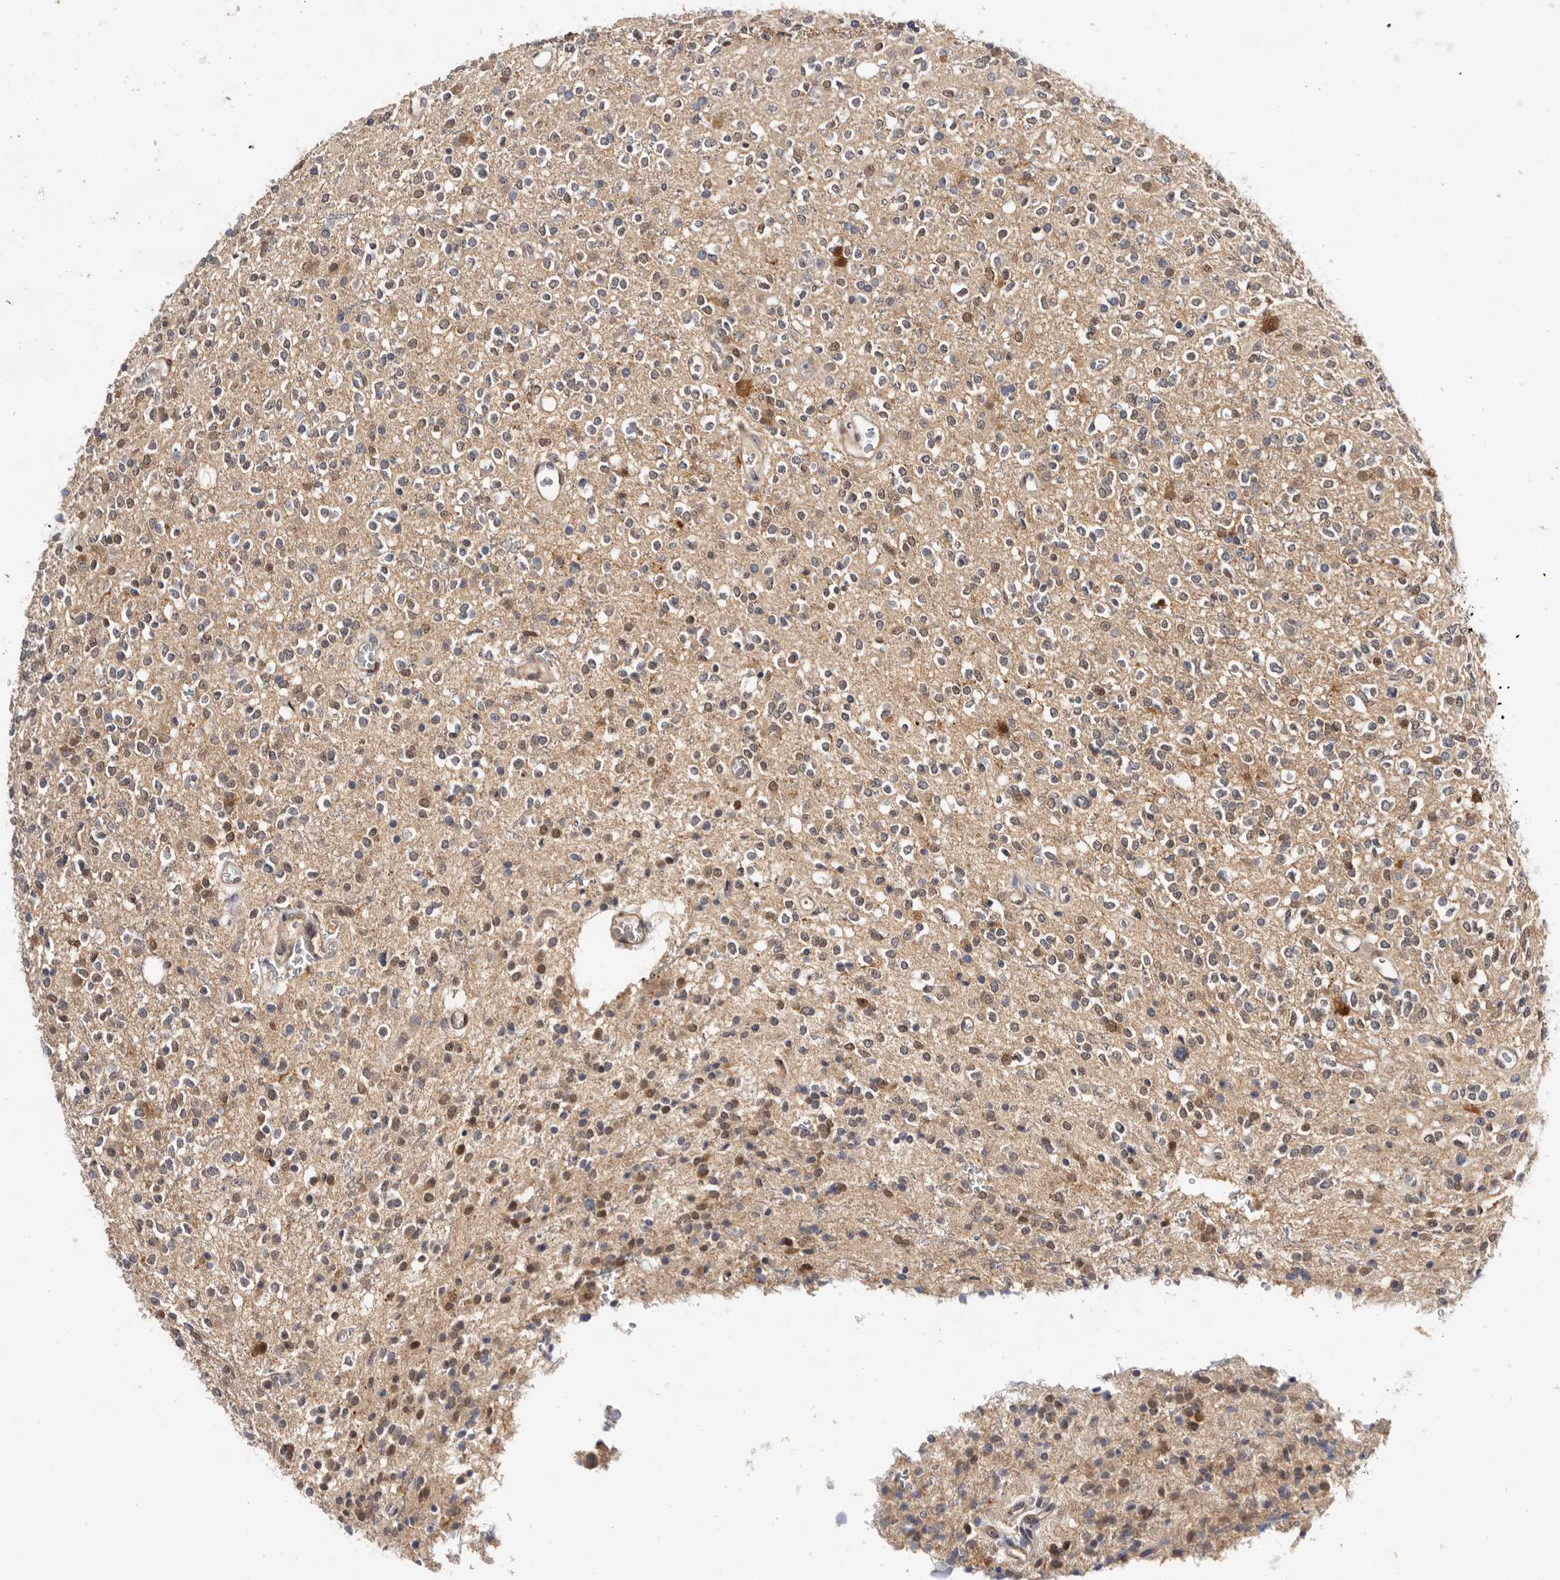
{"staining": {"intensity": "moderate", "quantity": "<25%", "location": "nuclear"}, "tissue": "glioma", "cell_type": "Tumor cells", "image_type": "cancer", "snomed": [{"axis": "morphology", "description": "Glioma, malignant, High grade"}, {"axis": "topography", "description": "Brain"}], "caption": "Human glioma stained with a protein marker shows moderate staining in tumor cells.", "gene": "TP53I3", "patient": {"sex": "male", "age": 34}}